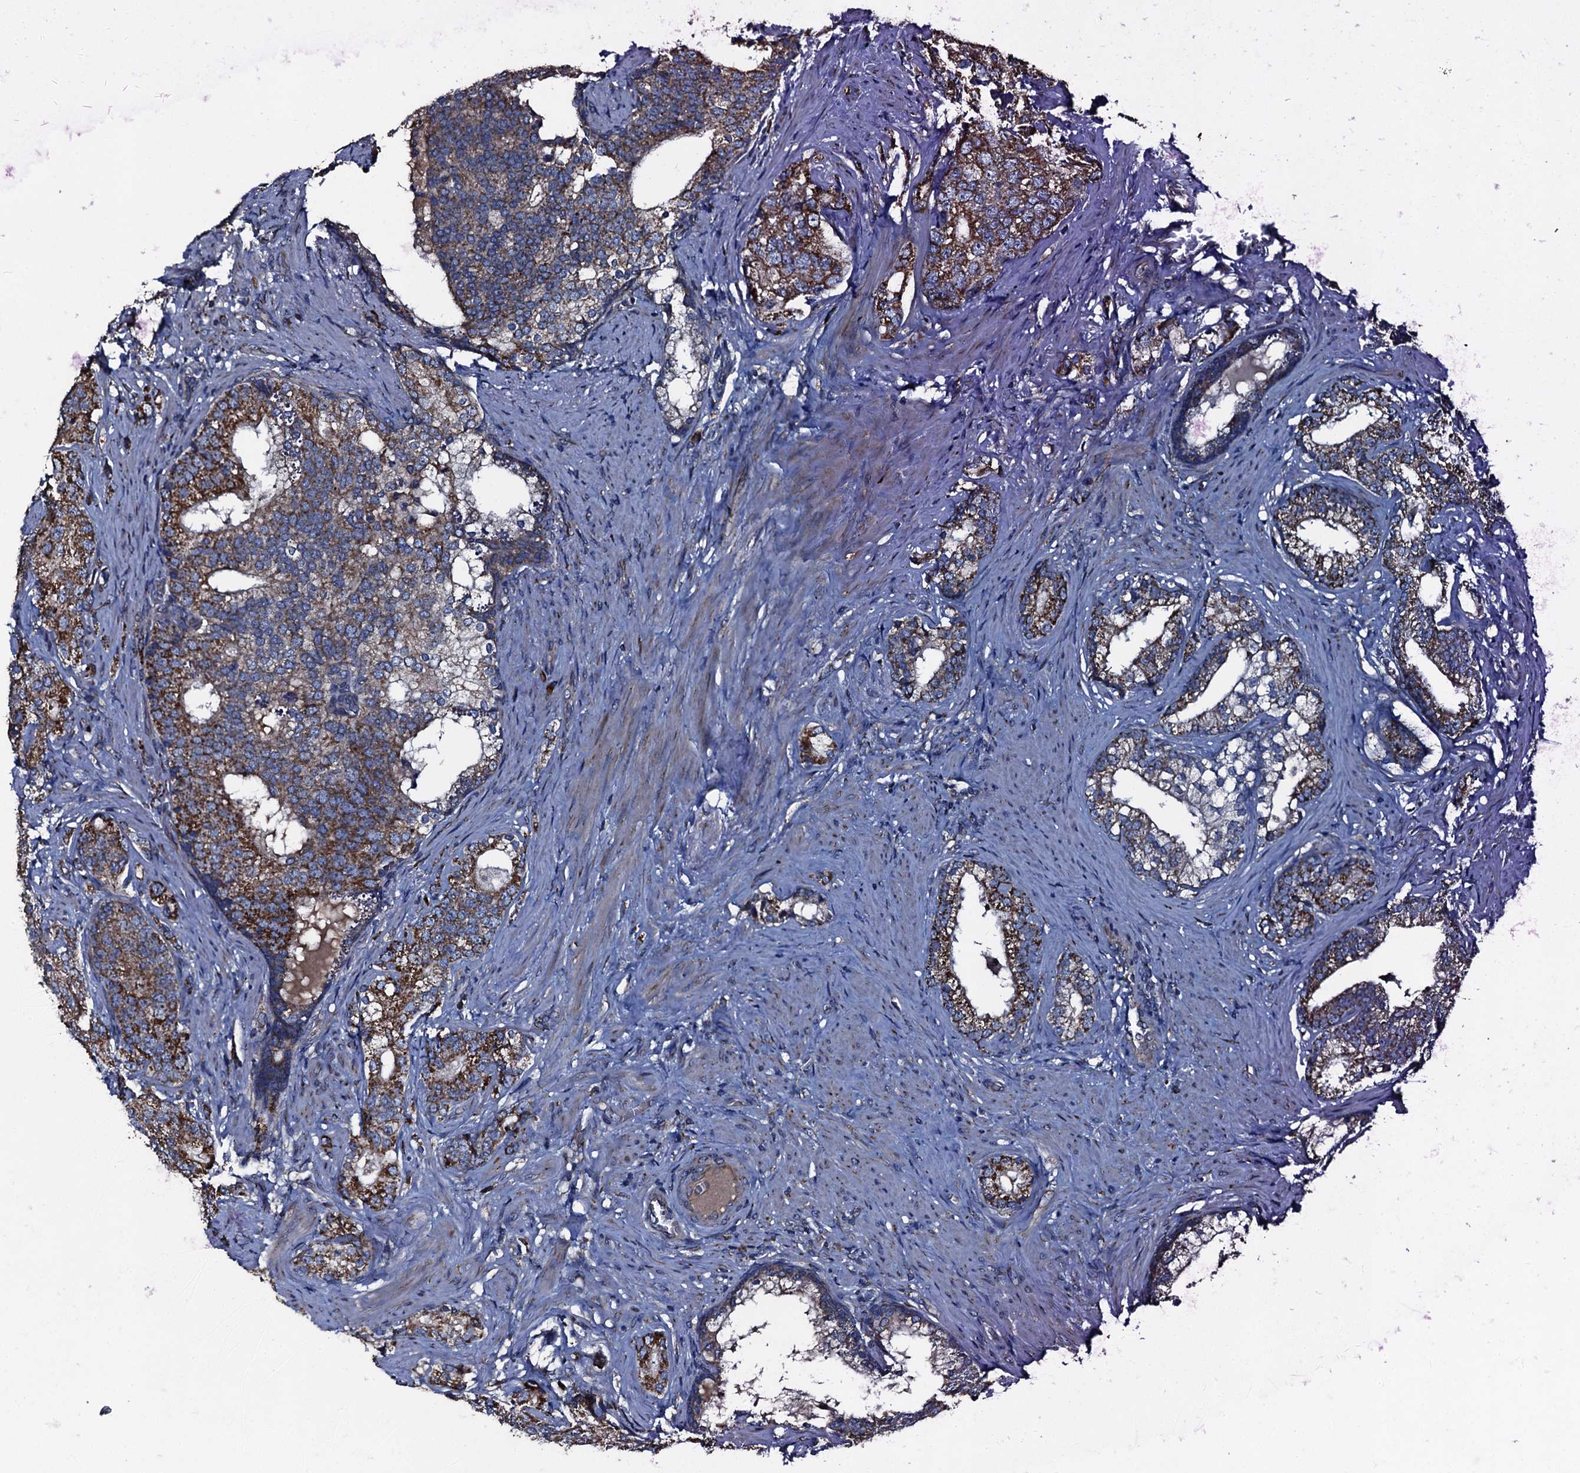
{"staining": {"intensity": "strong", "quantity": ">75%", "location": "cytoplasmic/membranous"}, "tissue": "prostate cancer", "cell_type": "Tumor cells", "image_type": "cancer", "snomed": [{"axis": "morphology", "description": "Adenocarcinoma, Low grade"}, {"axis": "topography", "description": "Prostate"}], "caption": "This histopathology image exhibits IHC staining of prostate cancer (low-grade adenocarcinoma), with high strong cytoplasmic/membranous staining in approximately >75% of tumor cells.", "gene": "ACSS3", "patient": {"sex": "male", "age": 71}}